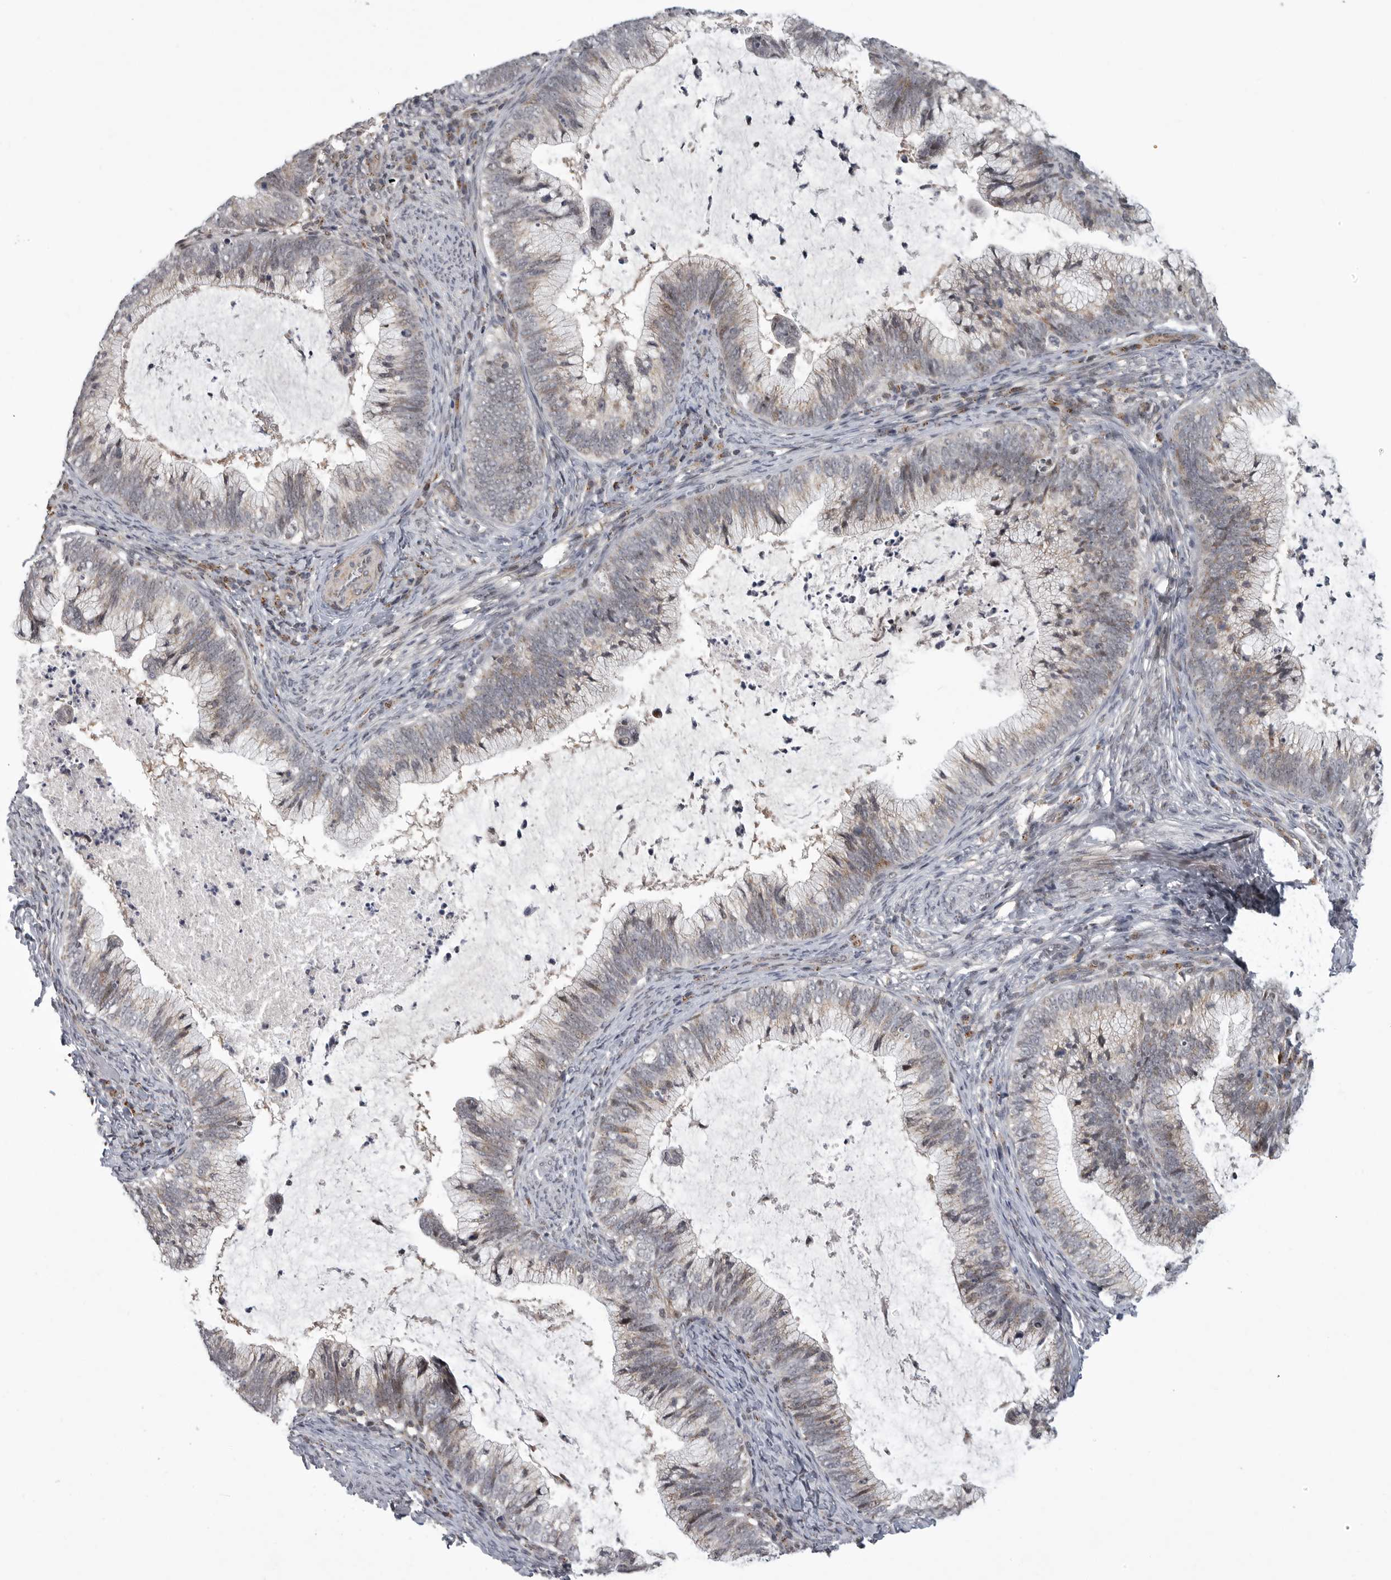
{"staining": {"intensity": "weak", "quantity": "25%-75%", "location": "cytoplasmic/membranous"}, "tissue": "cervical cancer", "cell_type": "Tumor cells", "image_type": "cancer", "snomed": [{"axis": "morphology", "description": "Adenocarcinoma, NOS"}, {"axis": "topography", "description": "Cervix"}], "caption": "Protein staining of cervical cancer tissue shows weak cytoplasmic/membranous staining in about 25%-75% of tumor cells.", "gene": "TMPRSS11F", "patient": {"sex": "female", "age": 36}}